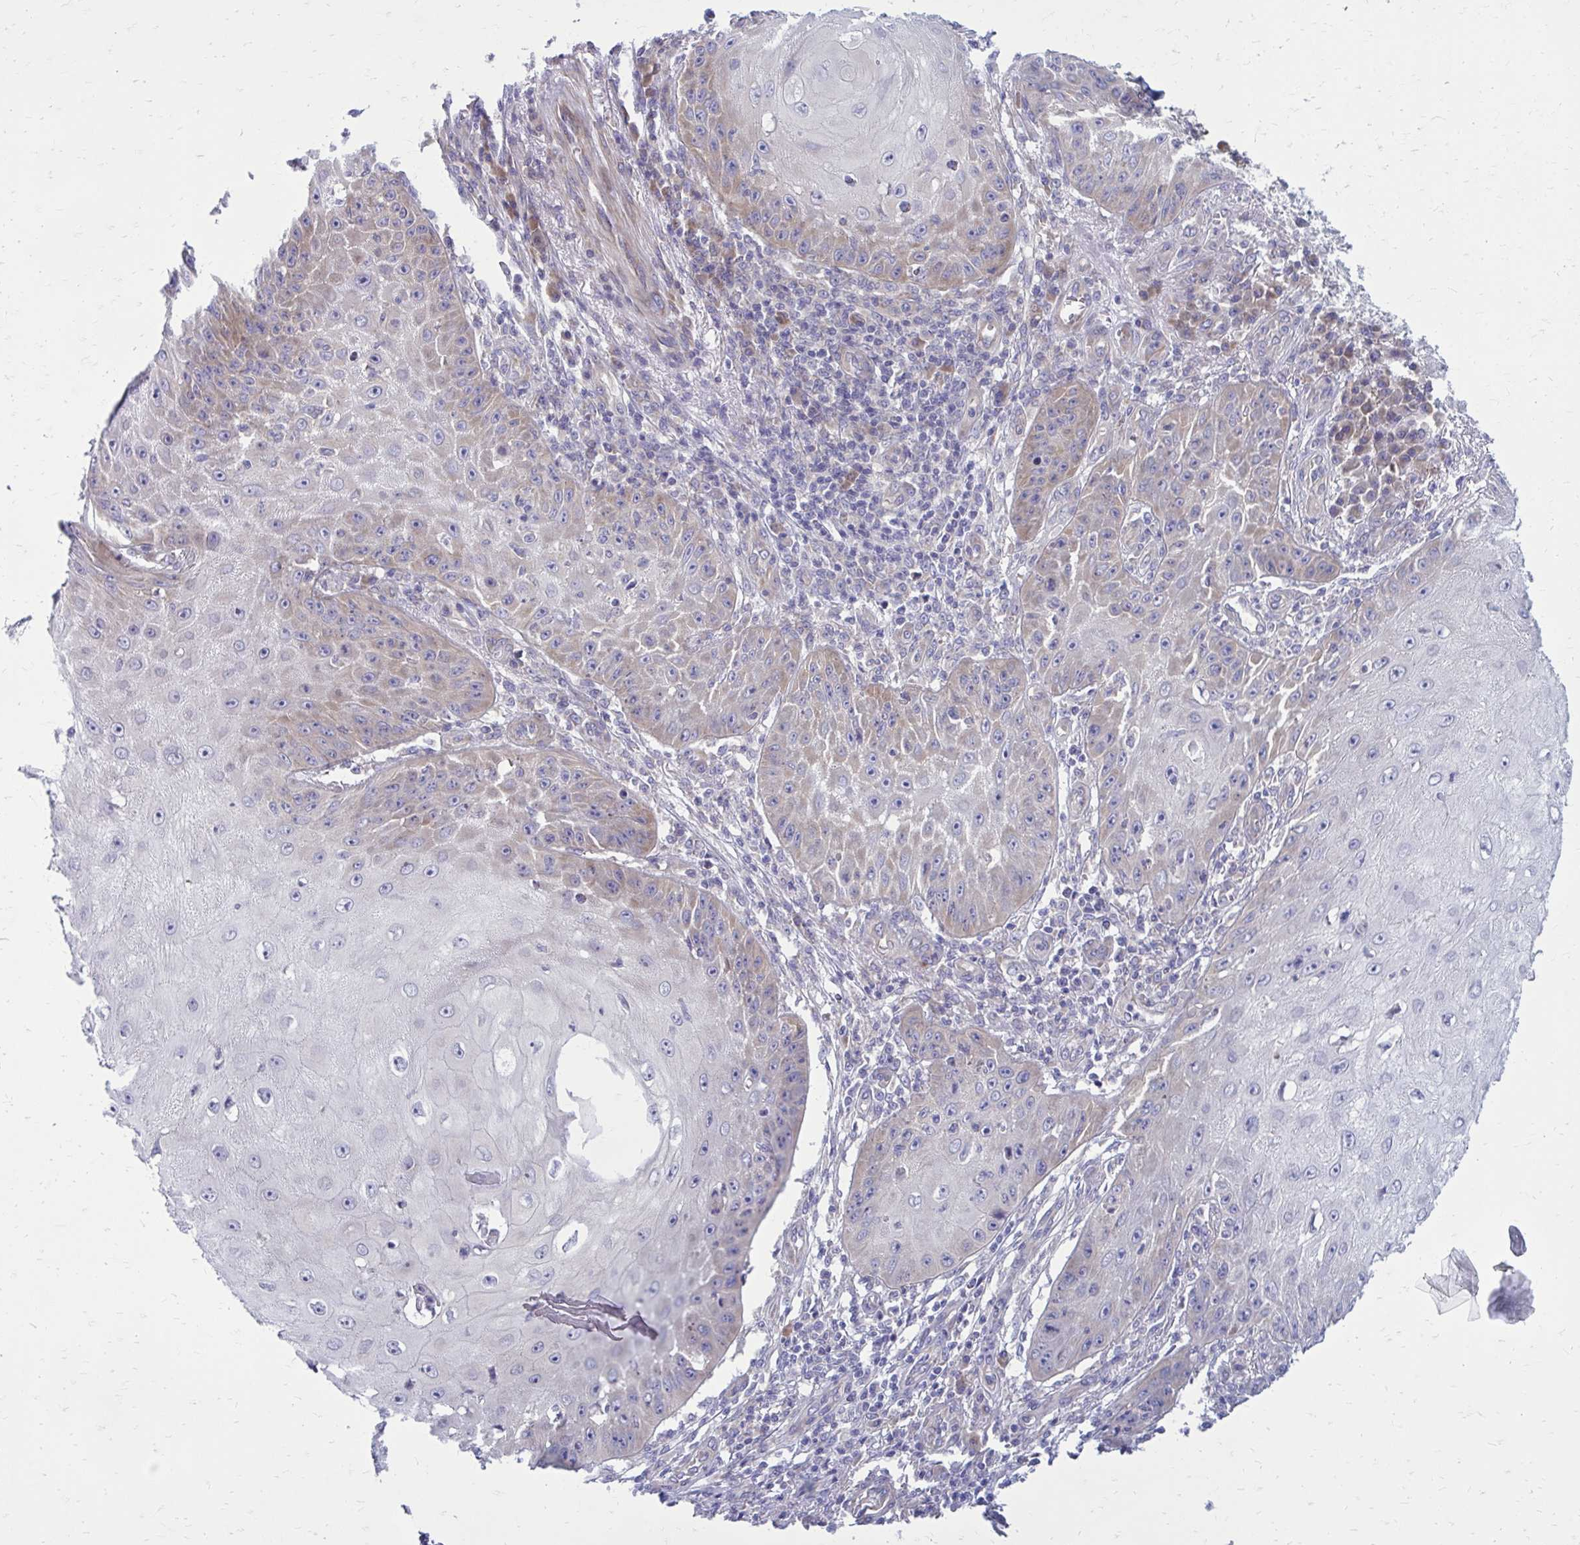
{"staining": {"intensity": "moderate", "quantity": "25%-75%", "location": "cytoplasmic/membranous"}, "tissue": "skin cancer", "cell_type": "Tumor cells", "image_type": "cancer", "snomed": [{"axis": "morphology", "description": "Squamous cell carcinoma, NOS"}, {"axis": "topography", "description": "Skin"}], "caption": "Protein staining of skin cancer tissue demonstrates moderate cytoplasmic/membranous positivity in about 25%-75% of tumor cells.", "gene": "GIGYF2", "patient": {"sex": "male", "age": 70}}